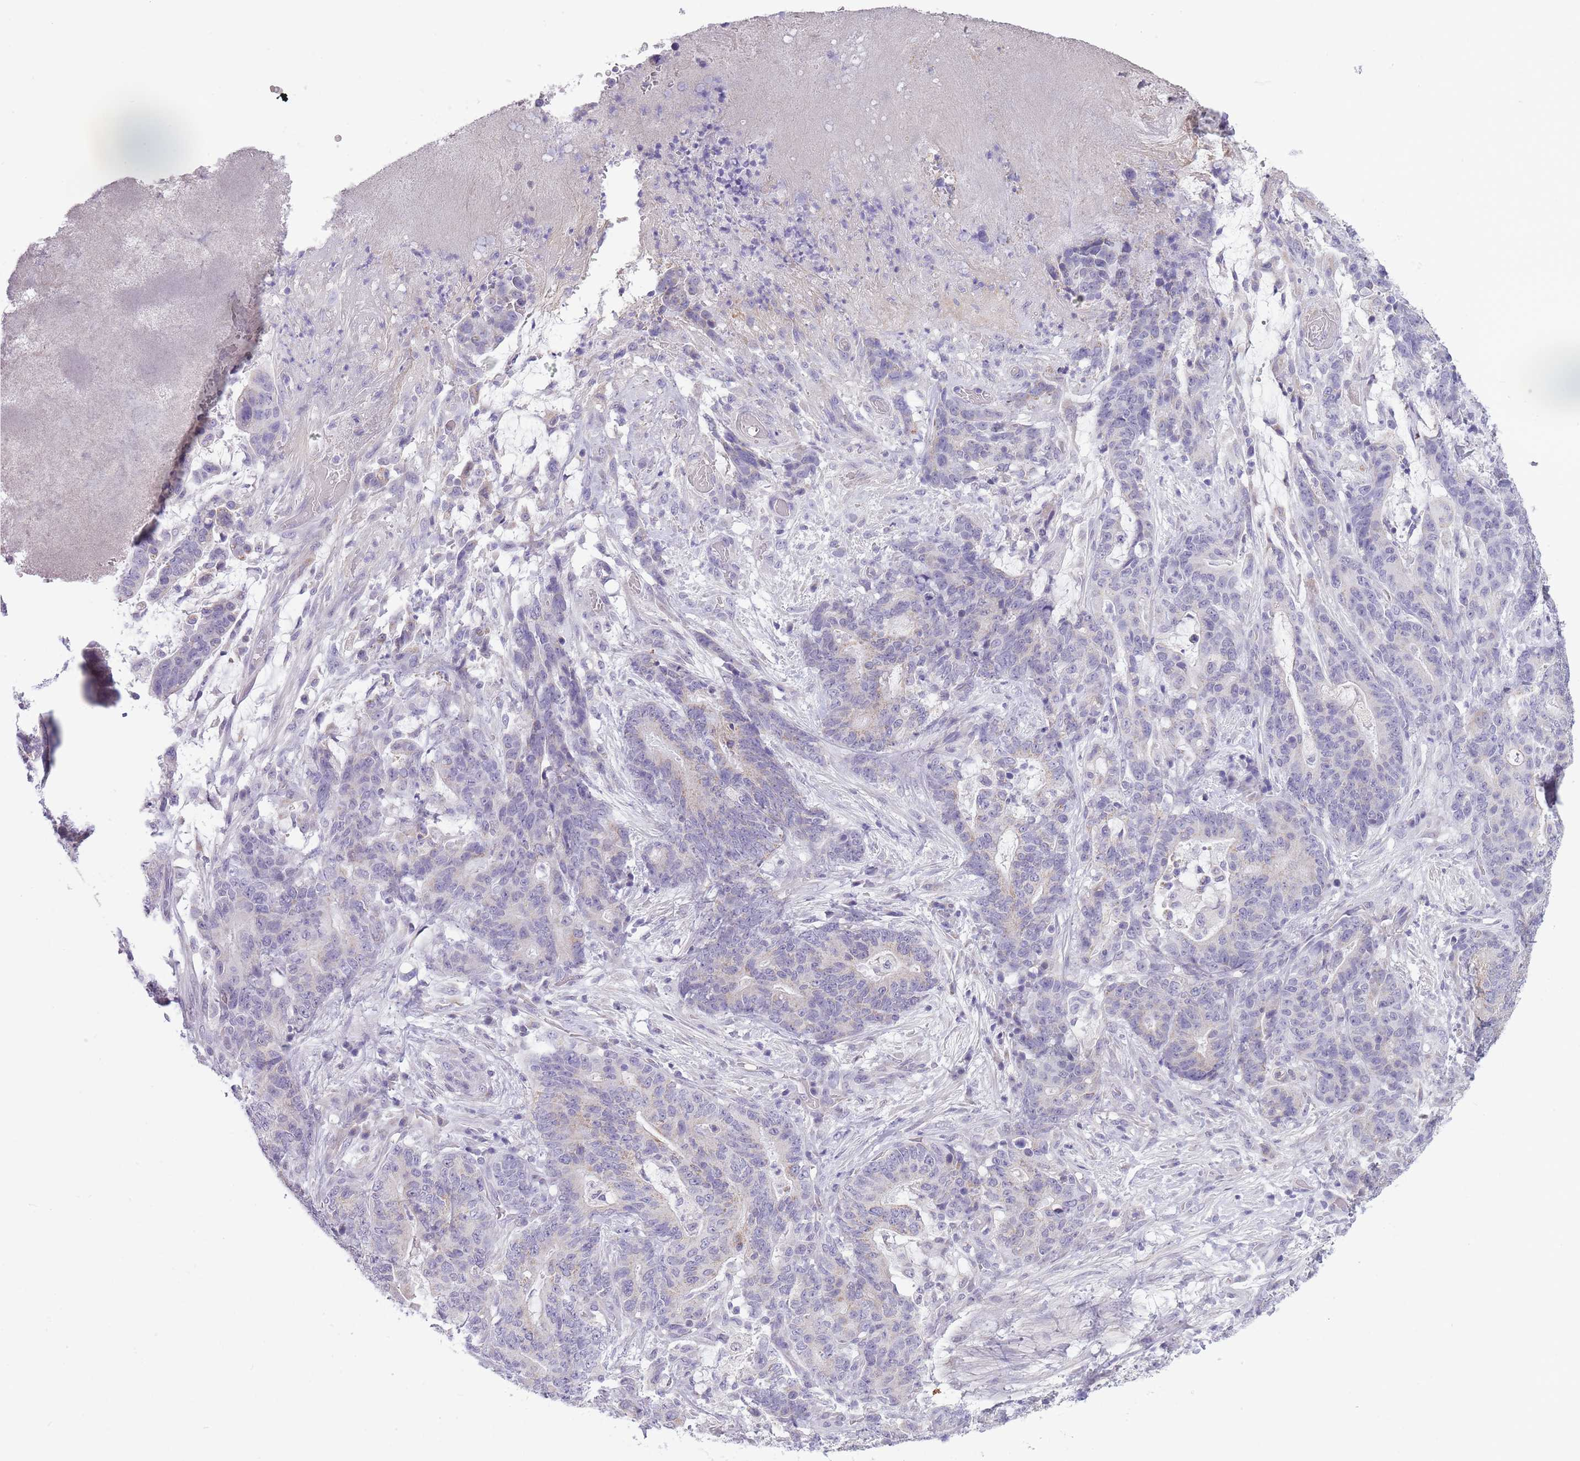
{"staining": {"intensity": "negative", "quantity": "none", "location": "none"}, "tissue": "stomach cancer", "cell_type": "Tumor cells", "image_type": "cancer", "snomed": [{"axis": "morphology", "description": "Normal tissue, NOS"}, {"axis": "morphology", "description": "Adenocarcinoma, NOS"}, {"axis": "topography", "description": "Stomach"}], "caption": "A micrograph of stomach cancer stained for a protein exhibits no brown staining in tumor cells. (IHC, brightfield microscopy, high magnification).", "gene": "ZBTB24", "patient": {"sex": "female", "age": 64}}